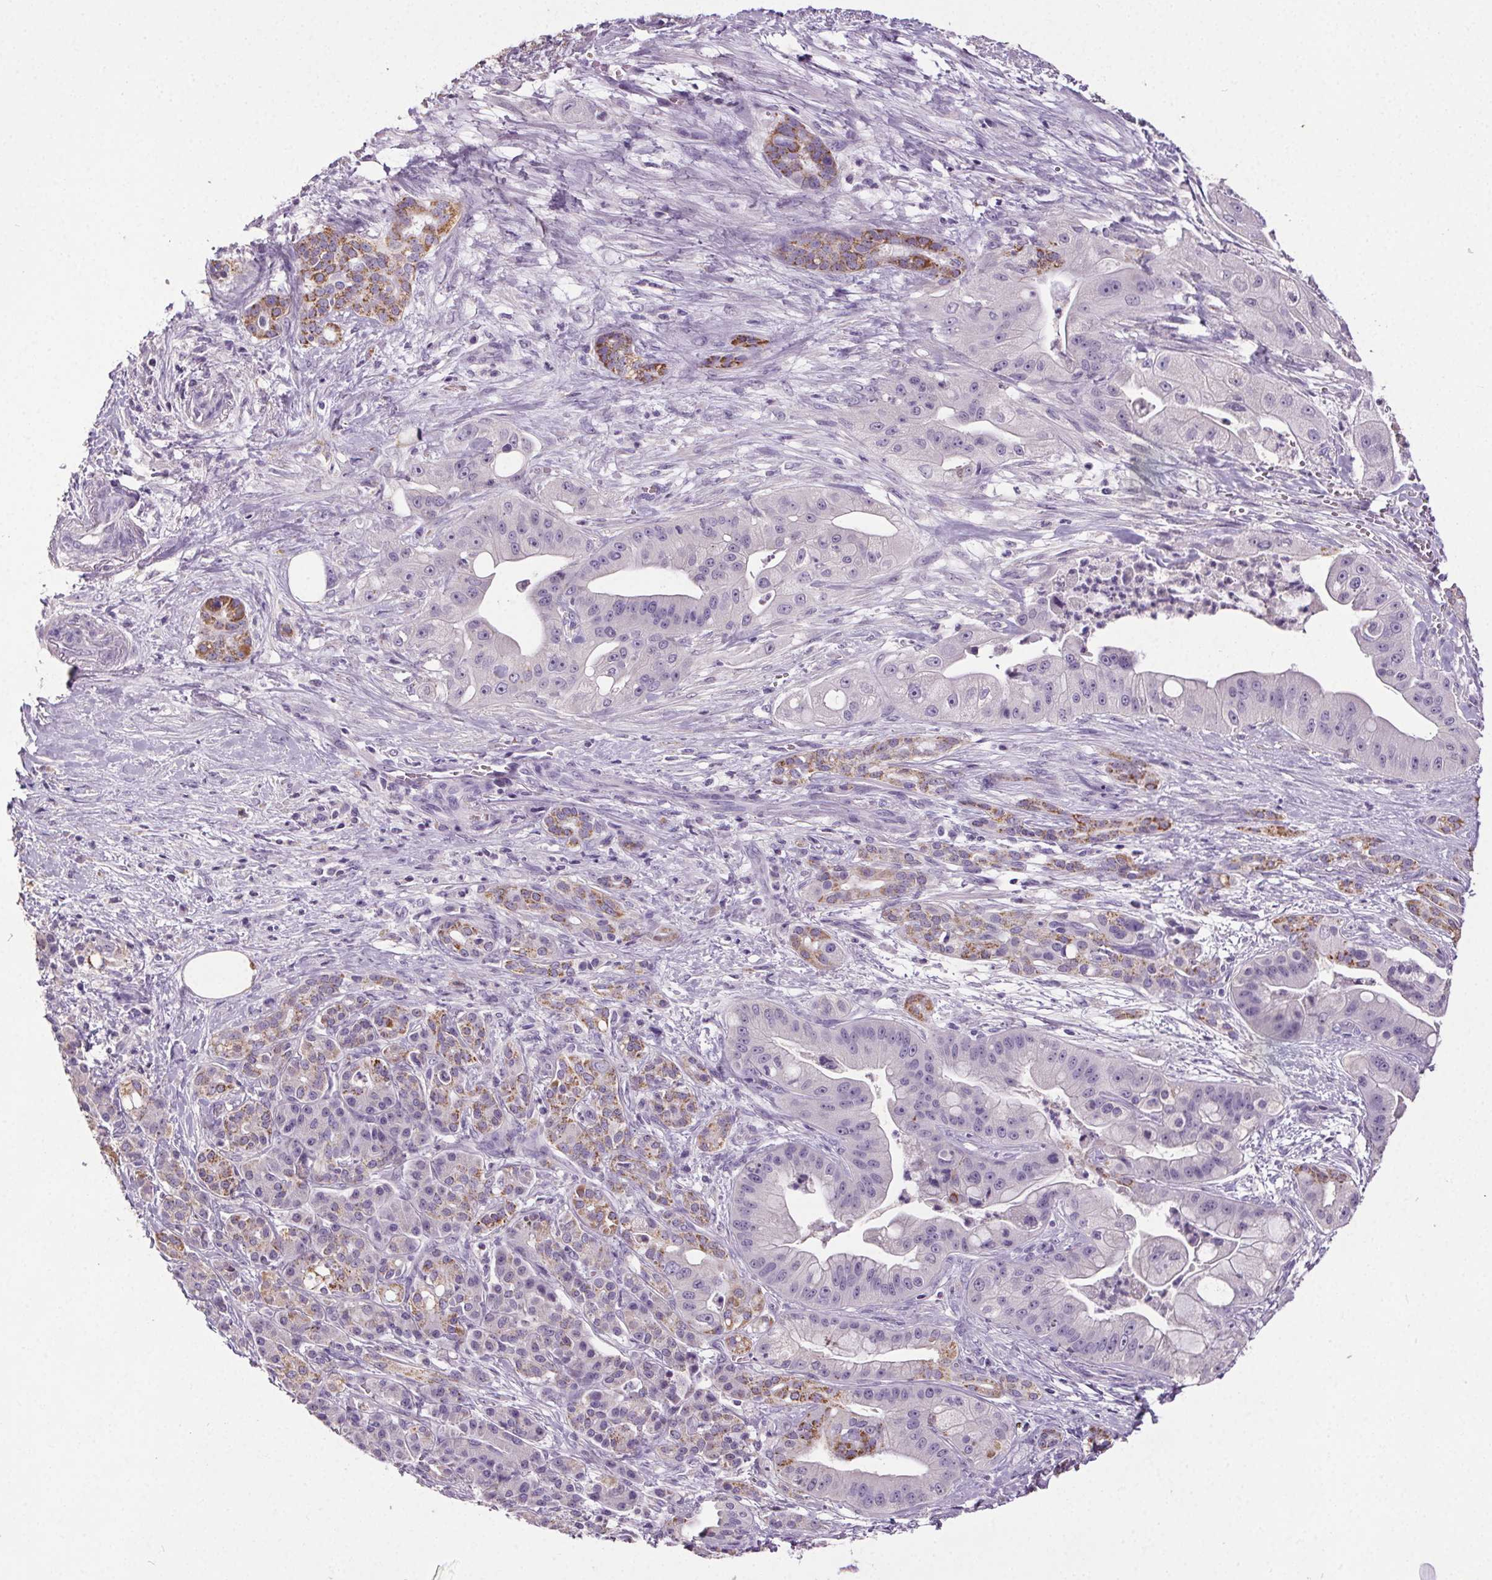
{"staining": {"intensity": "negative", "quantity": "none", "location": "none"}, "tissue": "pancreatic cancer", "cell_type": "Tumor cells", "image_type": "cancer", "snomed": [{"axis": "morphology", "description": "Normal tissue, NOS"}, {"axis": "morphology", "description": "Inflammation, NOS"}, {"axis": "morphology", "description": "Adenocarcinoma, NOS"}, {"axis": "topography", "description": "Pancreas"}], "caption": "This is an immunohistochemistry (IHC) histopathology image of pancreatic cancer. There is no staining in tumor cells.", "gene": "GPIHBP1", "patient": {"sex": "male", "age": 57}}